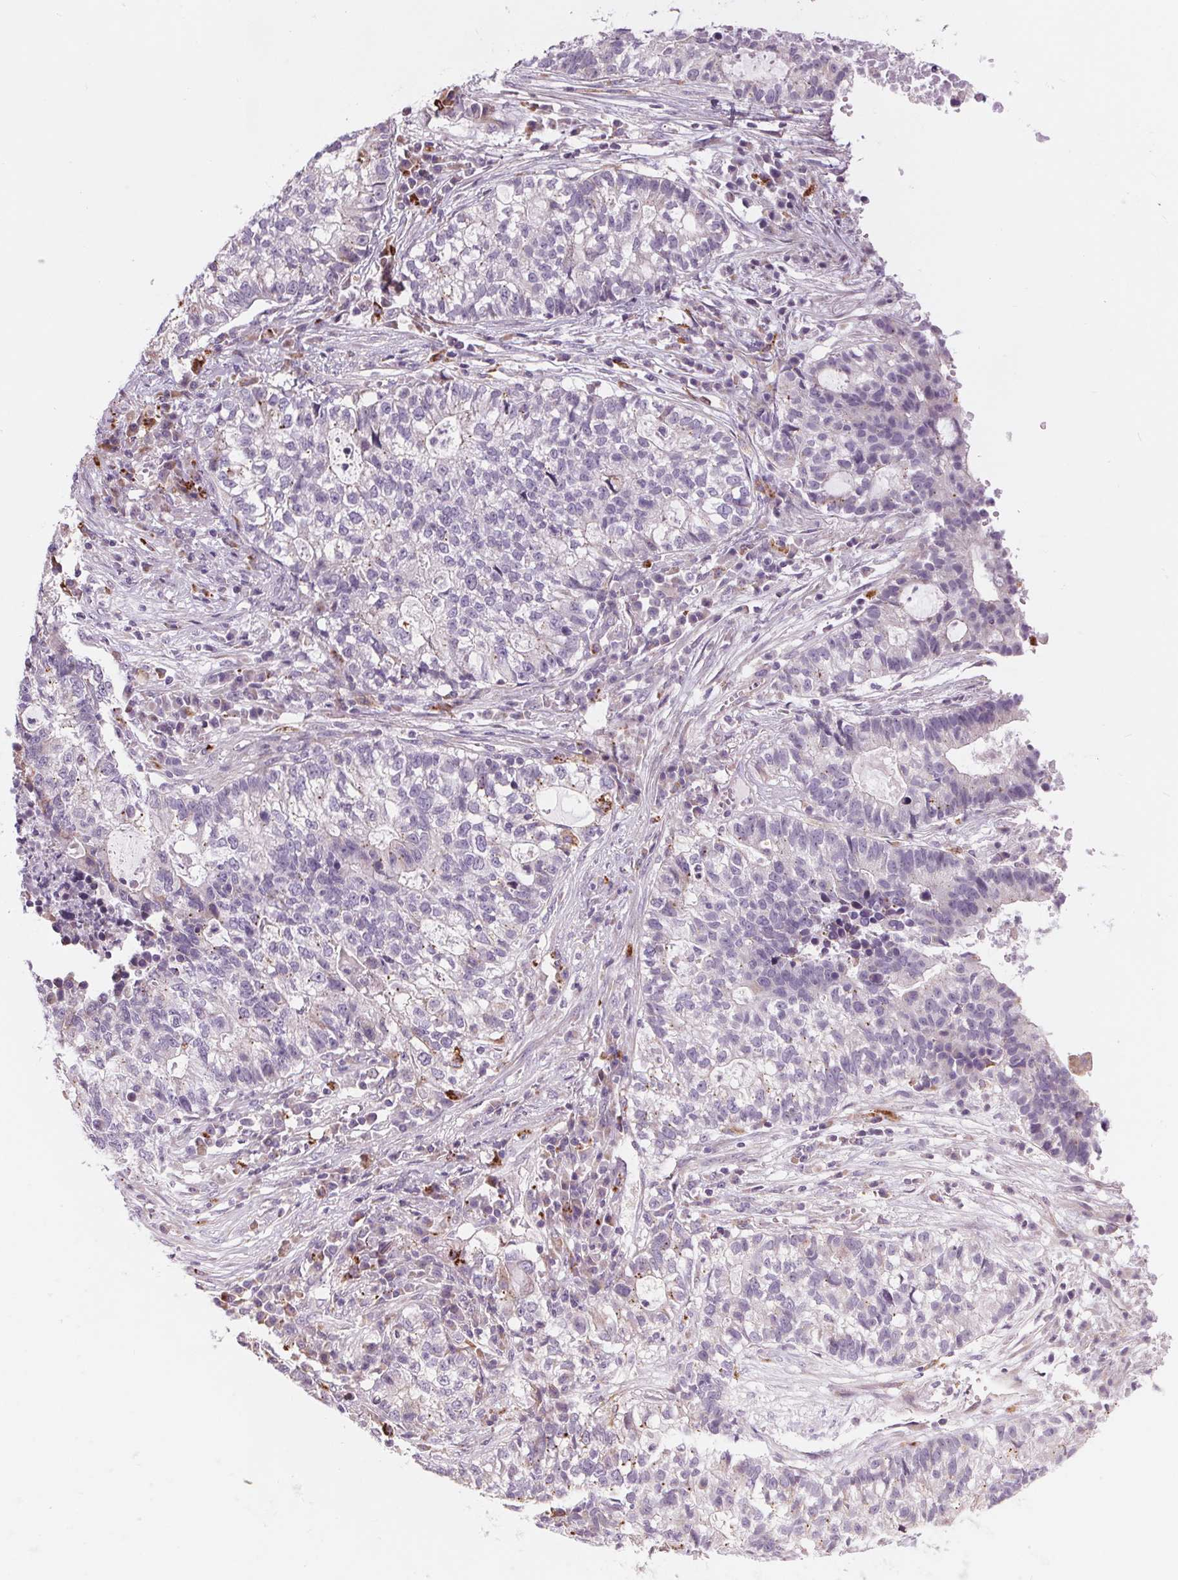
{"staining": {"intensity": "negative", "quantity": "none", "location": "none"}, "tissue": "lung cancer", "cell_type": "Tumor cells", "image_type": "cancer", "snomed": [{"axis": "morphology", "description": "Adenocarcinoma, NOS"}, {"axis": "topography", "description": "Lung"}], "caption": "High power microscopy micrograph of an IHC image of lung adenocarcinoma, revealing no significant positivity in tumor cells.", "gene": "SAMD5", "patient": {"sex": "male", "age": 57}}